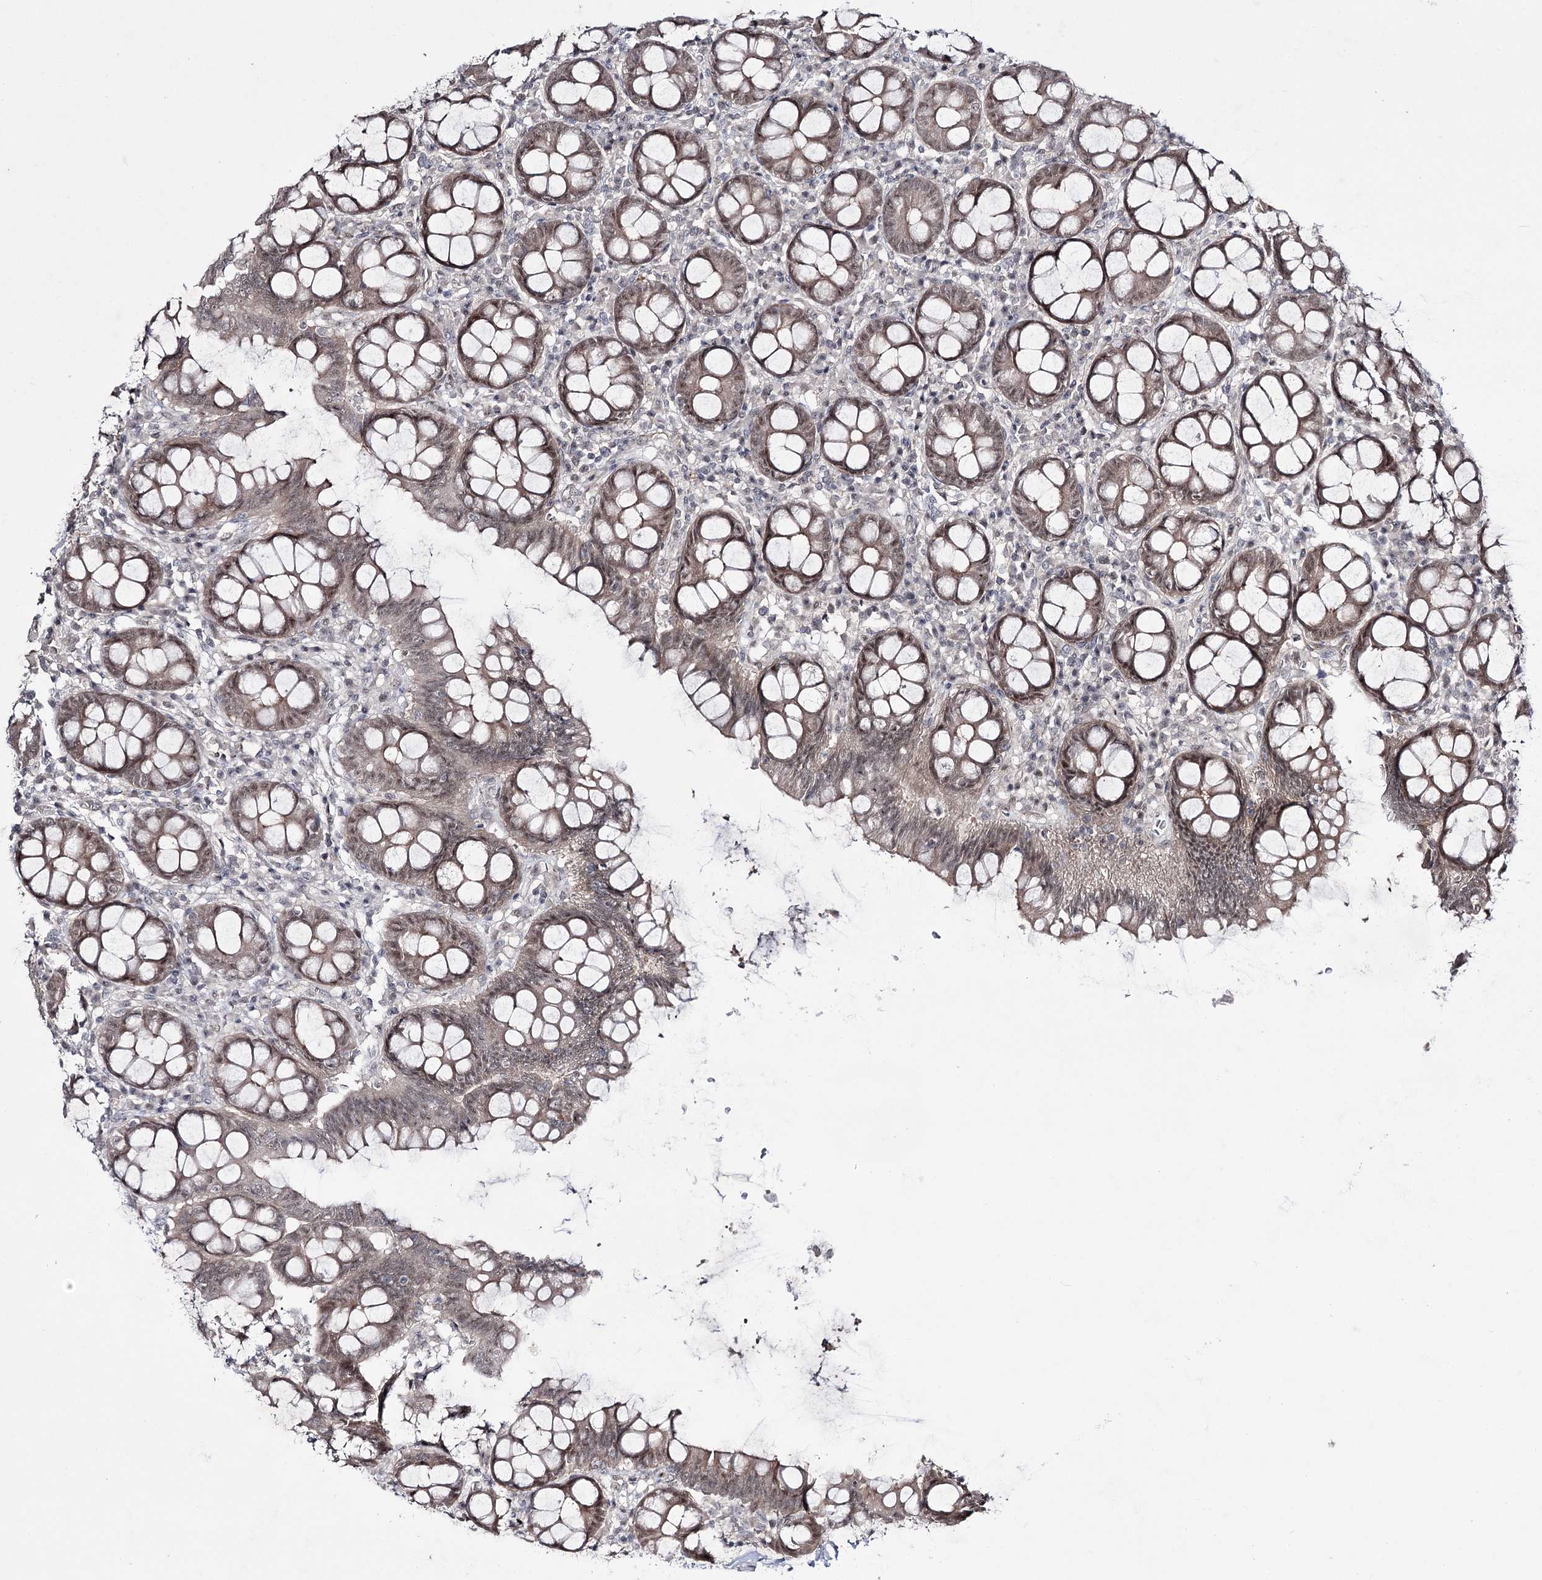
{"staining": {"intensity": "weak", "quantity": ">75%", "location": "cytoplasmic/membranous"}, "tissue": "colon", "cell_type": "Endothelial cells", "image_type": "normal", "snomed": [{"axis": "morphology", "description": "Normal tissue, NOS"}, {"axis": "topography", "description": "Colon"}], "caption": "IHC image of normal colon: colon stained using IHC demonstrates low levels of weak protein expression localized specifically in the cytoplasmic/membranous of endothelial cells, appearing as a cytoplasmic/membranous brown color.", "gene": "HOXC11", "patient": {"sex": "female", "age": 79}}